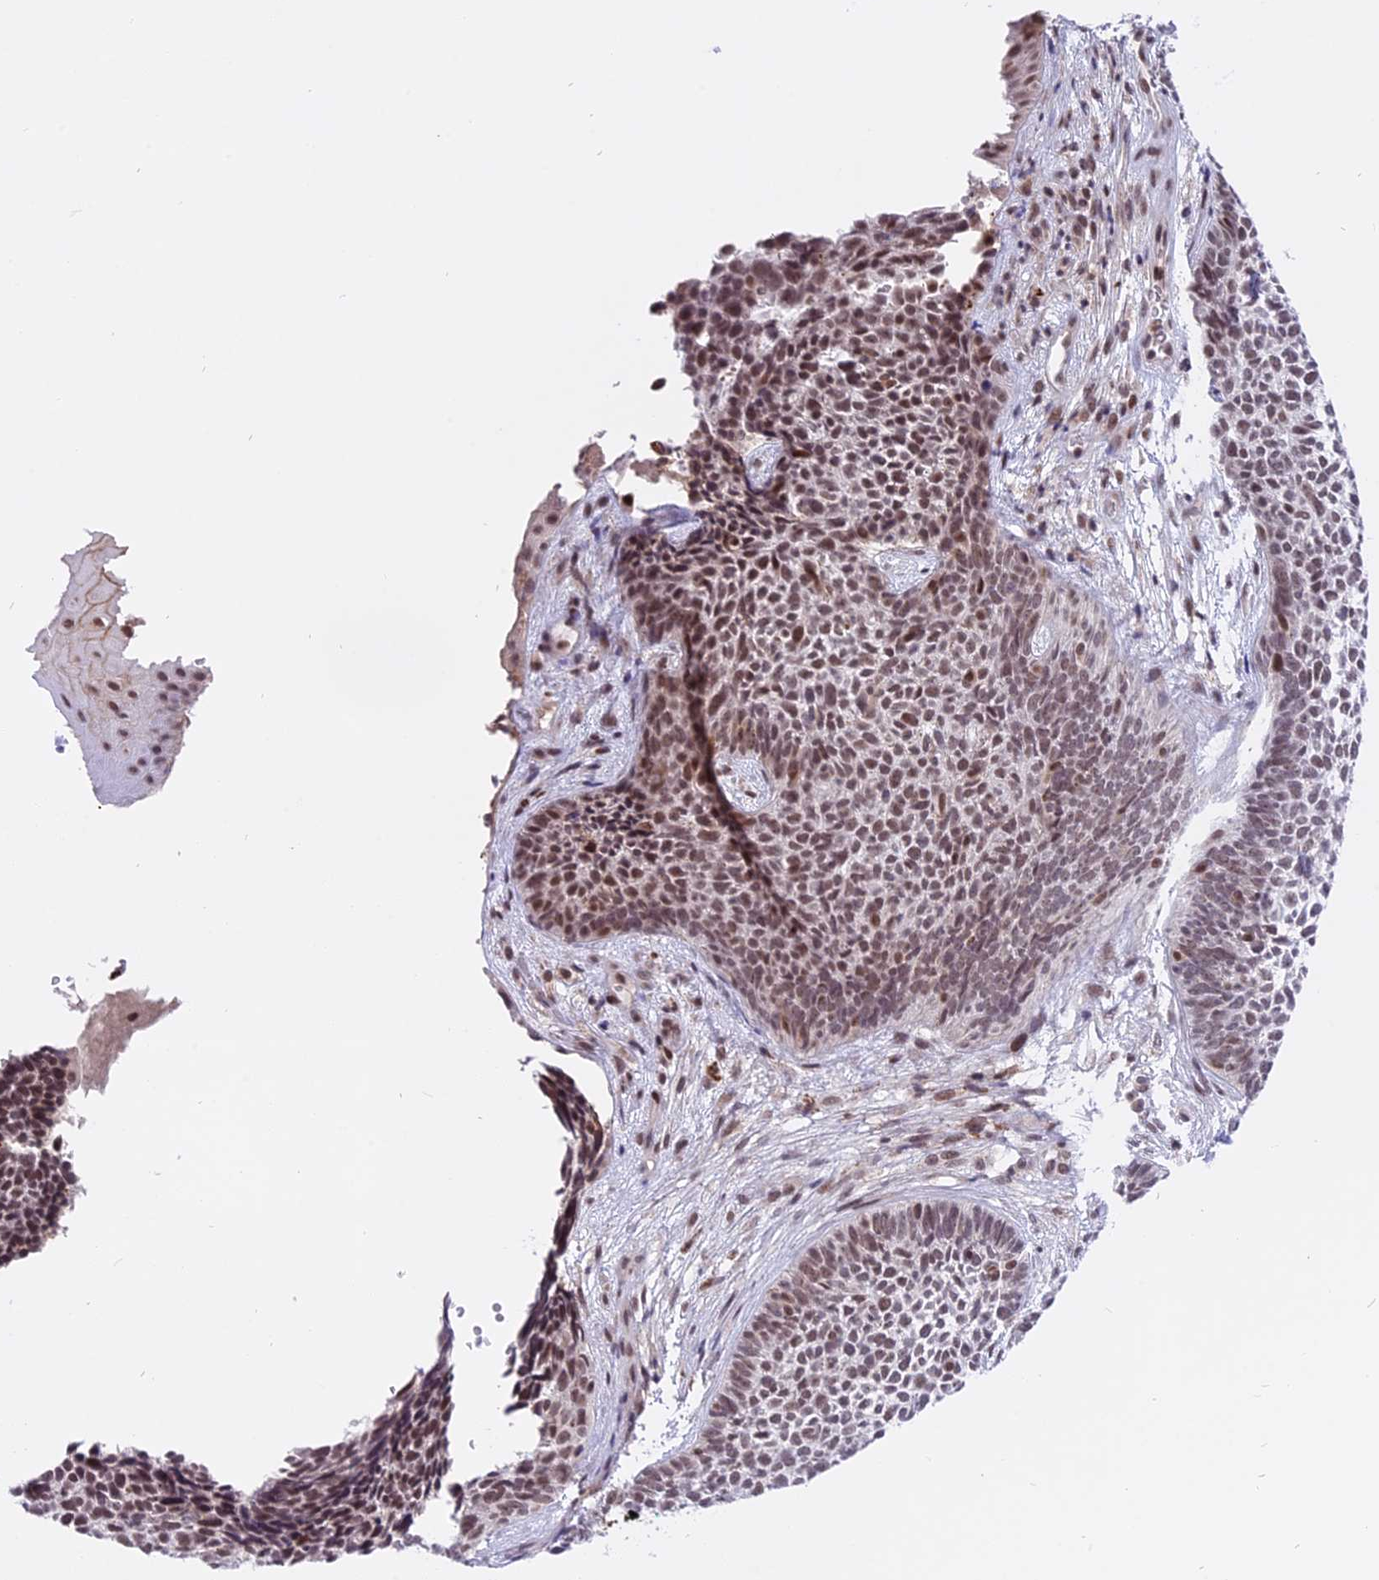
{"staining": {"intensity": "weak", "quantity": ">75%", "location": "nuclear"}, "tissue": "skin cancer", "cell_type": "Tumor cells", "image_type": "cancer", "snomed": [{"axis": "morphology", "description": "Basal cell carcinoma"}, {"axis": "topography", "description": "Skin"}], "caption": "Skin basal cell carcinoma stained with a protein marker displays weak staining in tumor cells.", "gene": "TADA3", "patient": {"sex": "female", "age": 84}}